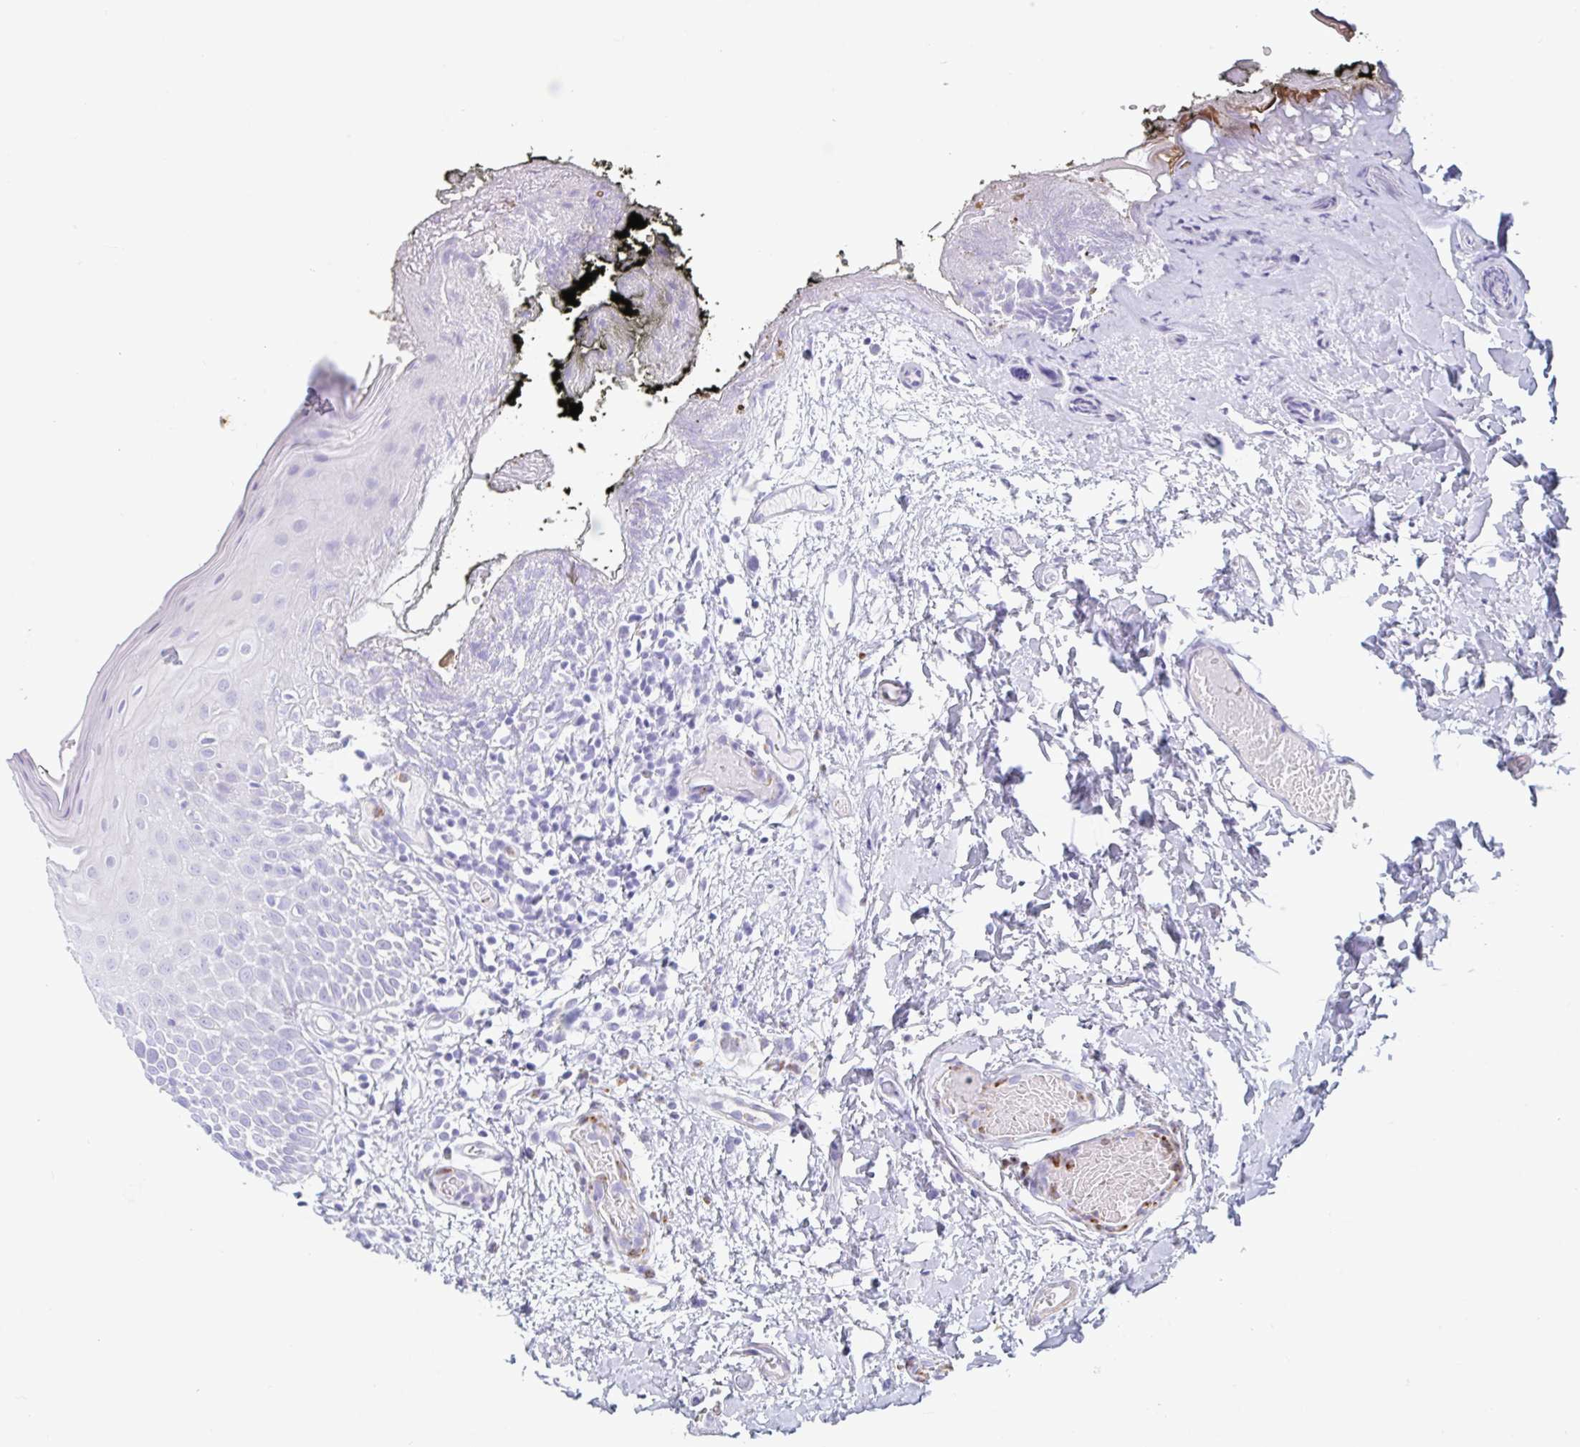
{"staining": {"intensity": "negative", "quantity": "none", "location": "none"}, "tissue": "oral mucosa", "cell_type": "Squamous epithelial cells", "image_type": "normal", "snomed": [{"axis": "morphology", "description": "Normal tissue, NOS"}, {"axis": "morphology", "description": "Squamous cell carcinoma, NOS"}, {"axis": "topography", "description": "Oral tissue"}, {"axis": "topography", "description": "Tounge, NOS"}, {"axis": "topography", "description": "Head-Neck"}], "caption": "The histopathology image displays no staining of squamous epithelial cells in unremarkable oral mucosa. The staining is performed using DAB (3,3'-diaminobenzidine) brown chromogen with nuclei counter-stained in using hematoxylin.", "gene": "TAS2R41", "patient": {"sex": "male", "age": 76}}